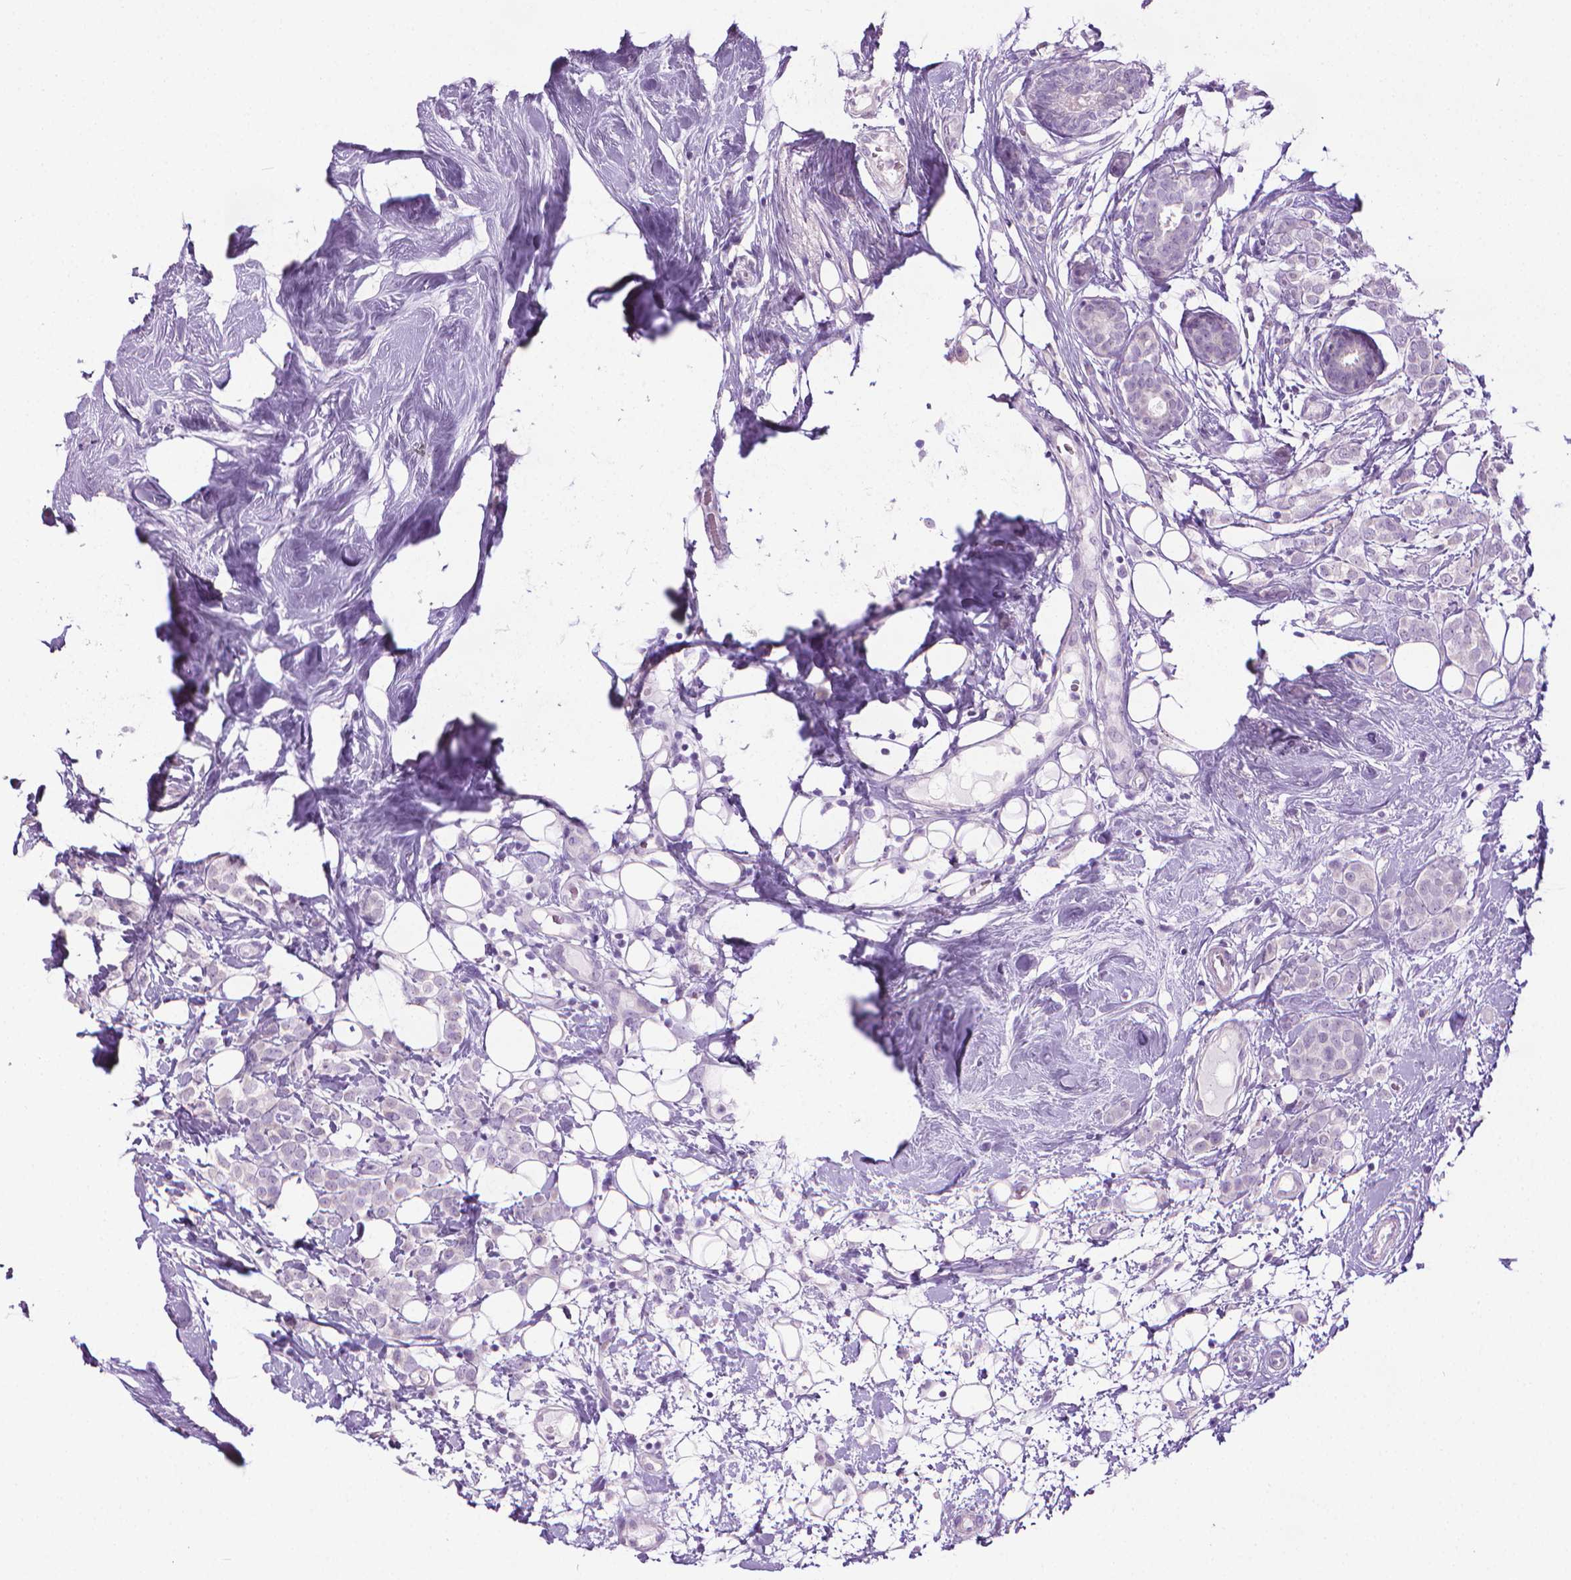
{"staining": {"intensity": "negative", "quantity": "none", "location": "none"}, "tissue": "breast cancer", "cell_type": "Tumor cells", "image_type": "cancer", "snomed": [{"axis": "morphology", "description": "Lobular carcinoma"}, {"axis": "topography", "description": "Breast"}], "caption": "A high-resolution micrograph shows immunohistochemistry (IHC) staining of breast cancer, which shows no significant staining in tumor cells.", "gene": "DNAI7", "patient": {"sex": "female", "age": 49}}